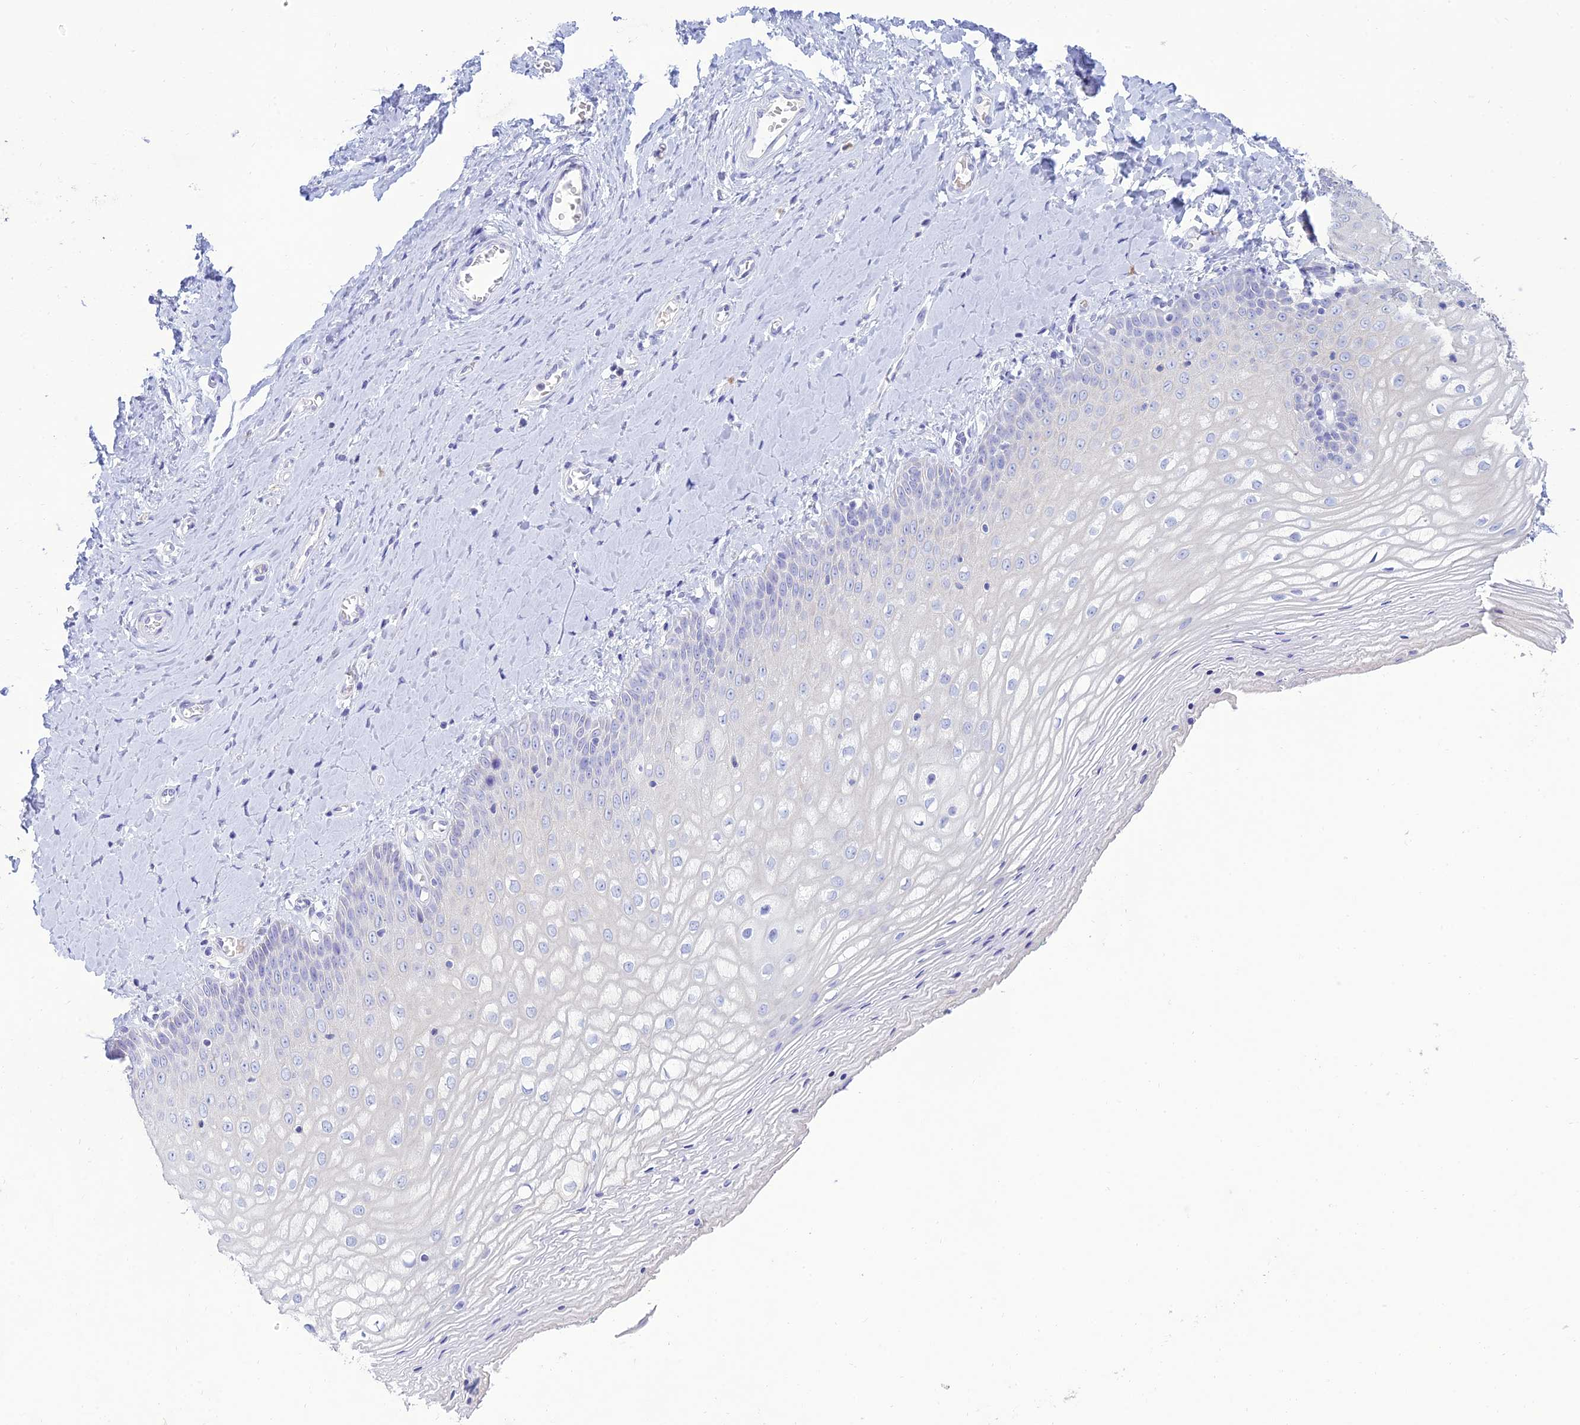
{"staining": {"intensity": "negative", "quantity": "none", "location": "none"}, "tissue": "vagina", "cell_type": "Squamous epithelial cells", "image_type": "normal", "snomed": [{"axis": "morphology", "description": "Normal tissue, NOS"}, {"axis": "topography", "description": "Vagina"}], "caption": "Immunohistochemistry (IHC) histopathology image of normal vagina stained for a protein (brown), which displays no staining in squamous epithelial cells.", "gene": "MAL2", "patient": {"sex": "female", "age": 65}}